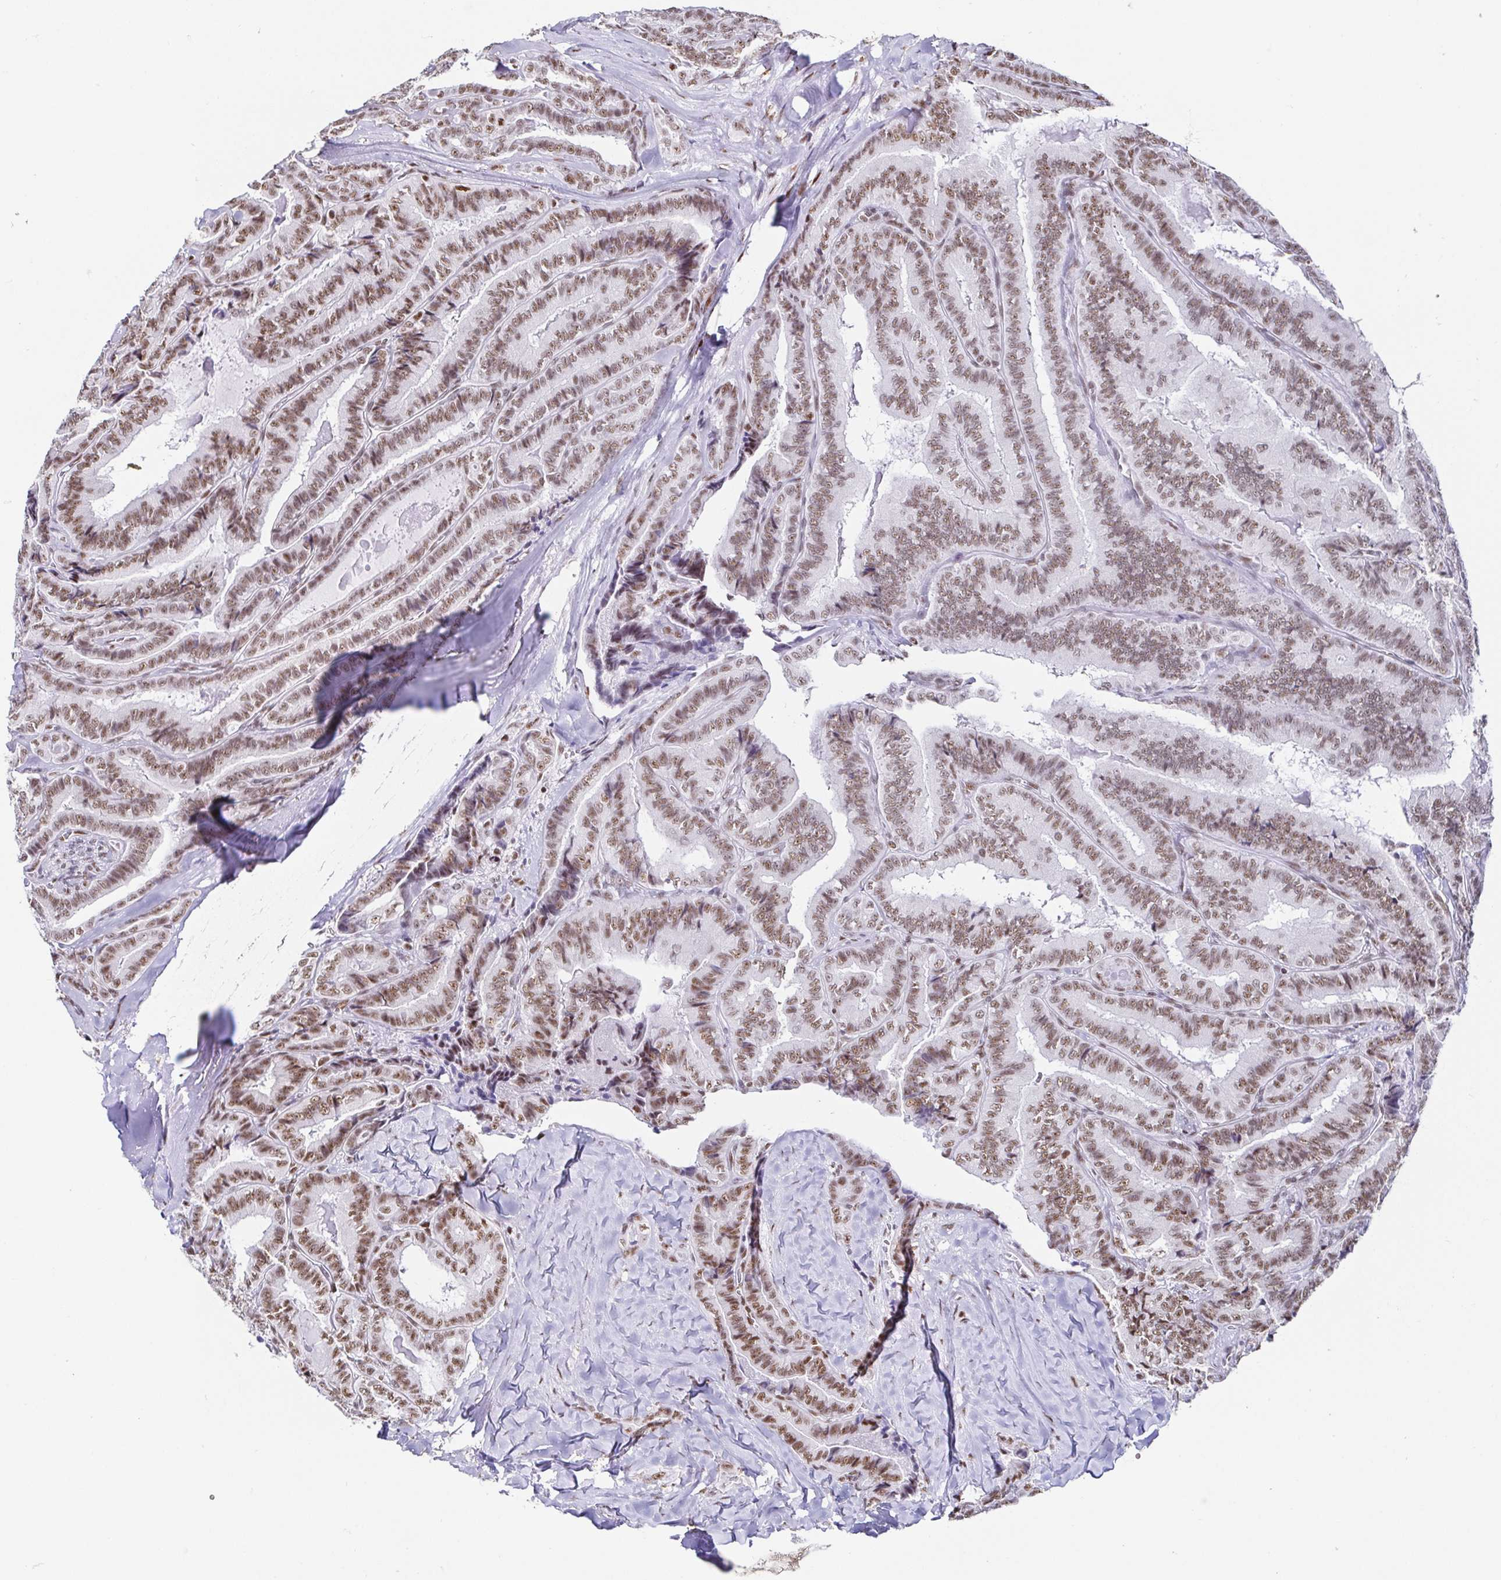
{"staining": {"intensity": "moderate", "quantity": ">75%", "location": "nuclear"}, "tissue": "thyroid cancer", "cell_type": "Tumor cells", "image_type": "cancer", "snomed": [{"axis": "morphology", "description": "Papillary adenocarcinoma, NOS"}, {"axis": "topography", "description": "Thyroid gland"}], "caption": "An image showing moderate nuclear positivity in approximately >75% of tumor cells in thyroid cancer, as visualized by brown immunohistochemical staining.", "gene": "EWSR1", "patient": {"sex": "male", "age": 61}}